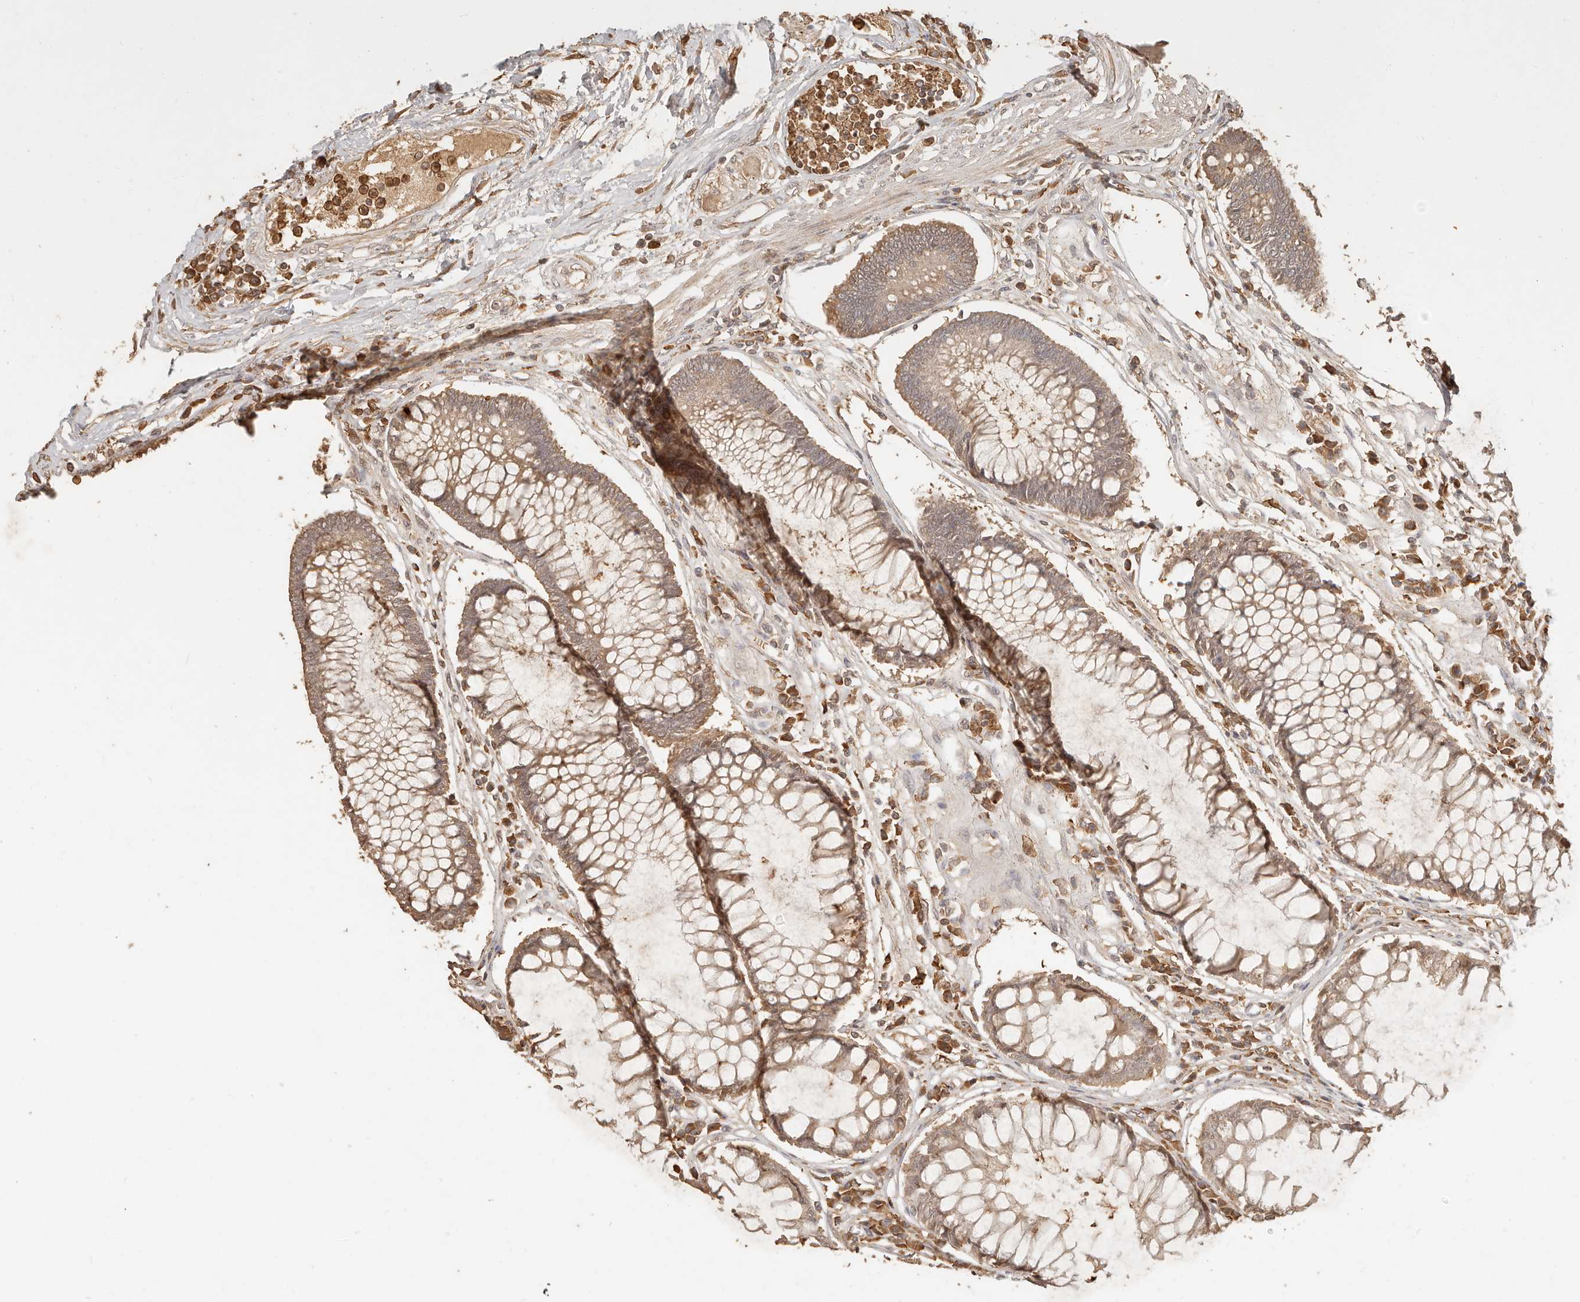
{"staining": {"intensity": "moderate", "quantity": ">75%", "location": "cytoplasmic/membranous"}, "tissue": "colorectal cancer", "cell_type": "Tumor cells", "image_type": "cancer", "snomed": [{"axis": "morphology", "description": "Adenocarcinoma, NOS"}, {"axis": "topography", "description": "Rectum"}], "caption": "Immunohistochemistry (IHC) staining of colorectal cancer, which demonstrates medium levels of moderate cytoplasmic/membranous positivity in about >75% of tumor cells indicating moderate cytoplasmic/membranous protein staining. The staining was performed using DAB (brown) for protein detection and nuclei were counterstained in hematoxylin (blue).", "gene": "INTS11", "patient": {"sex": "male", "age": 84}}